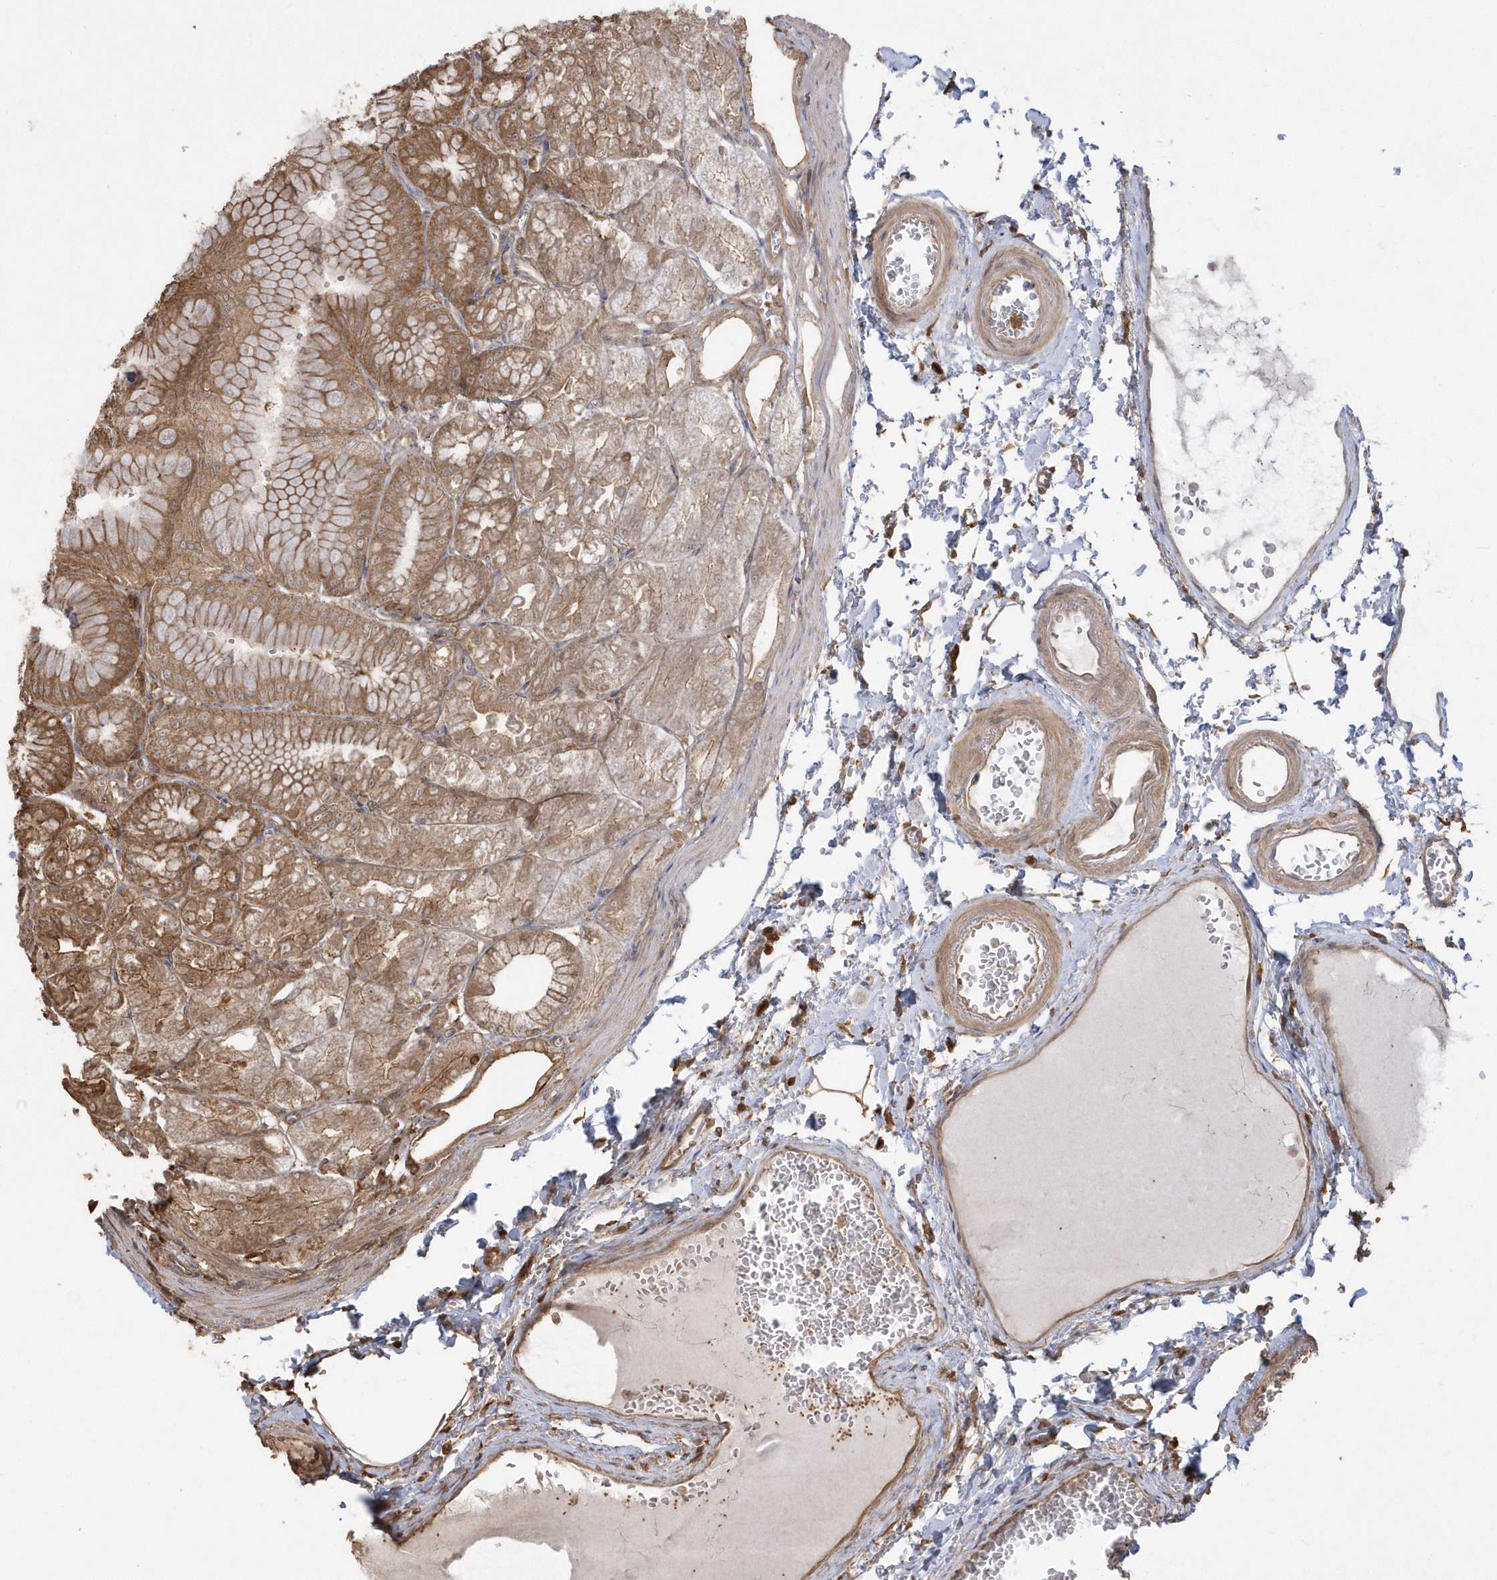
{"staining": {"intensity": "moderate", "quantity": ">75%", "location": "cytoplasmic/membranous"}, "tissue": "stomach", "cell_type": "Glandular cells", "image_type": "normal", "snomed": [{"axis": "morphology", "description": "Normal tissue, NOS"}, {"axis": "topography", "description": "Stomach, lower"}], "caption": "Brown immunohistochemical staining in normal human stomach exhibits moderate cytoplasmic/membranous staining in about >75% of glandular cells.", "gene": "HNMT", "patient": {"sex": "male", "age": 71}}